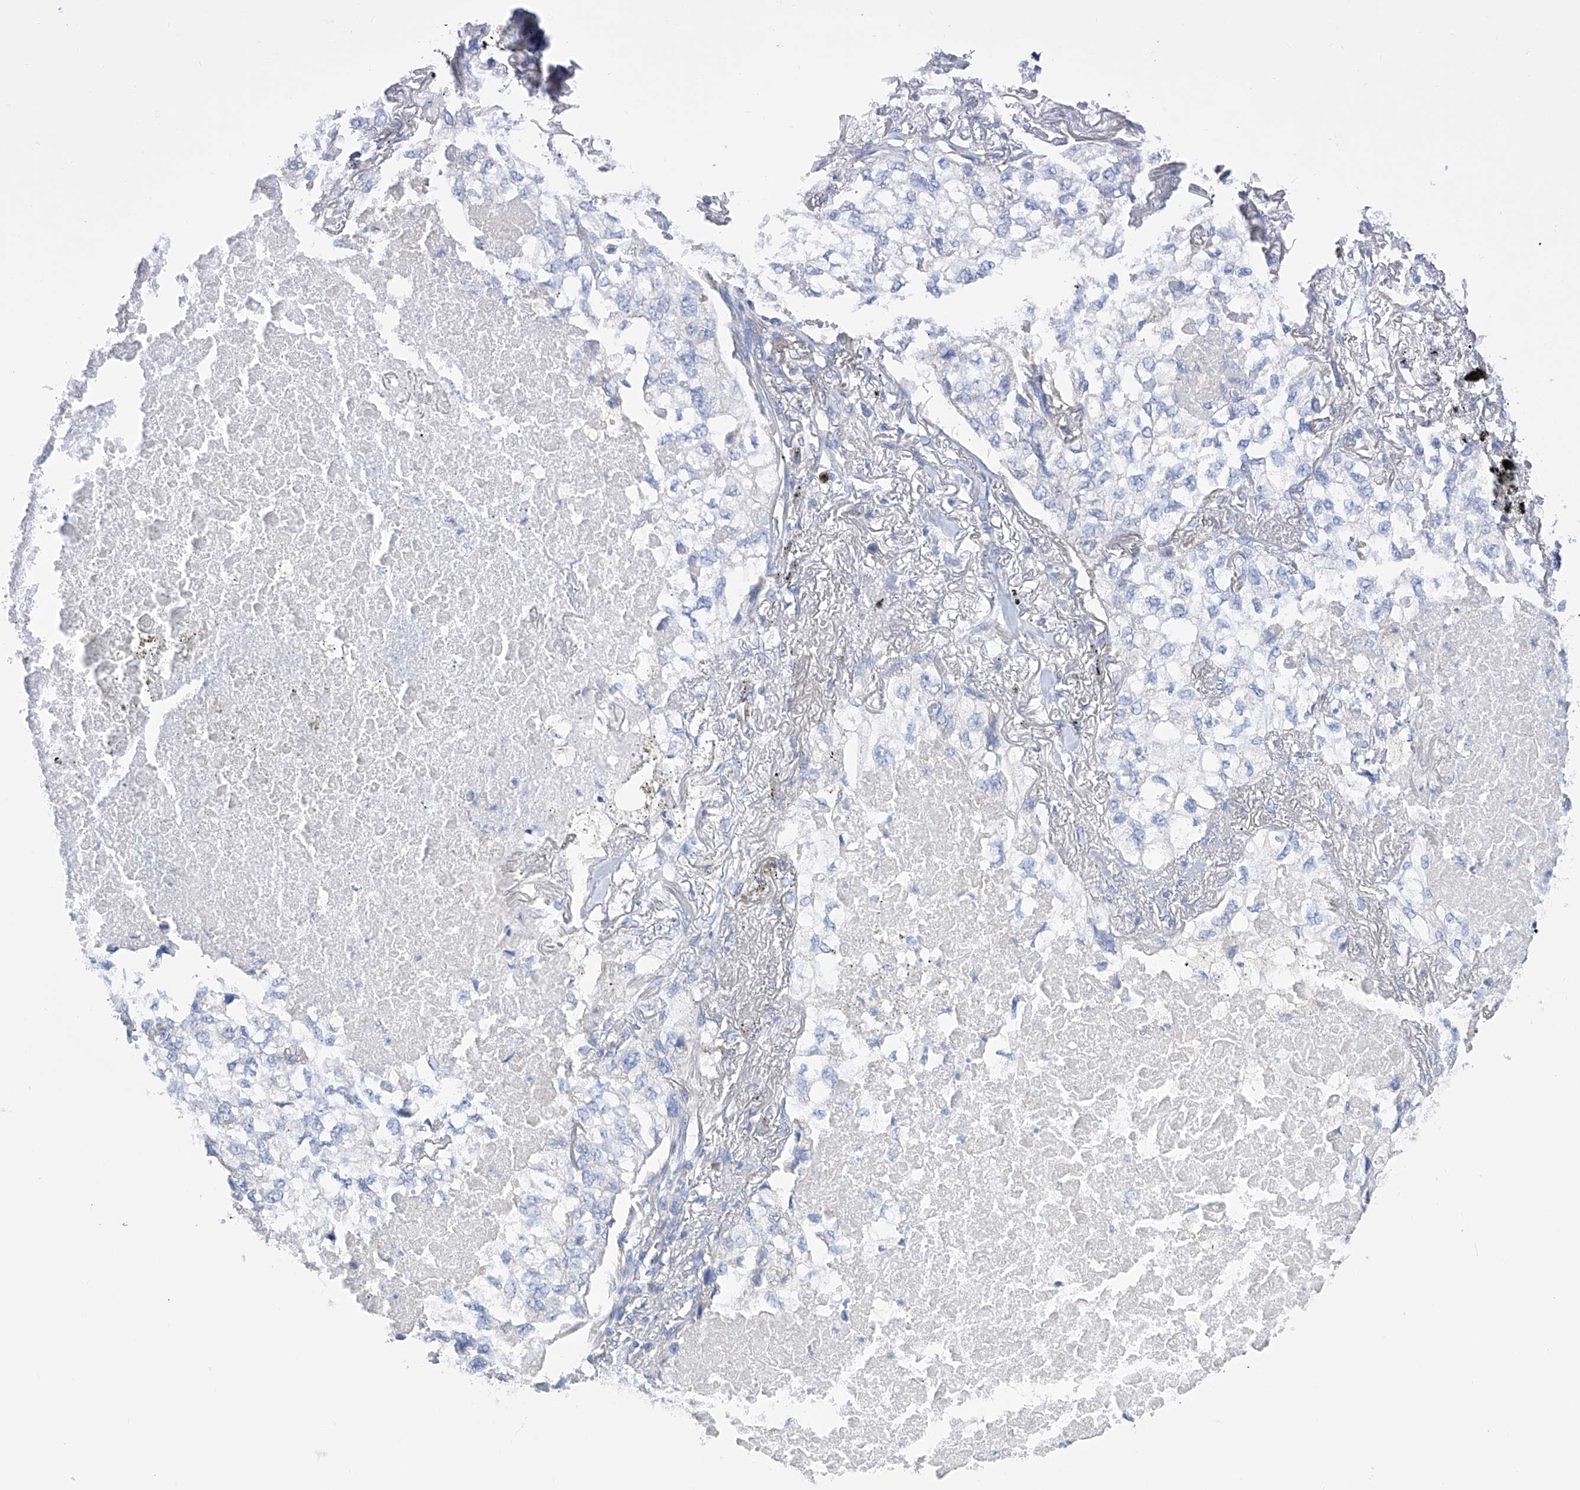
{"staining": {"intensity": "negative", "quantity": "none", "location": "none"}, "tissue": "lung cancer", "cell_type": "Tumor cells", "image_type": "cancer", "snomed": [{"axis": "morphology", "description": "Adenocarcinoma, NOS"}, {"axis": "topography", "description": "Lung"}], "caption": "Lung cancer was stained to show a protein in brown. There is no significant positivity in tumor cells.", "gene": "FLG", "patient": {"sex": "male", "age": 65}}